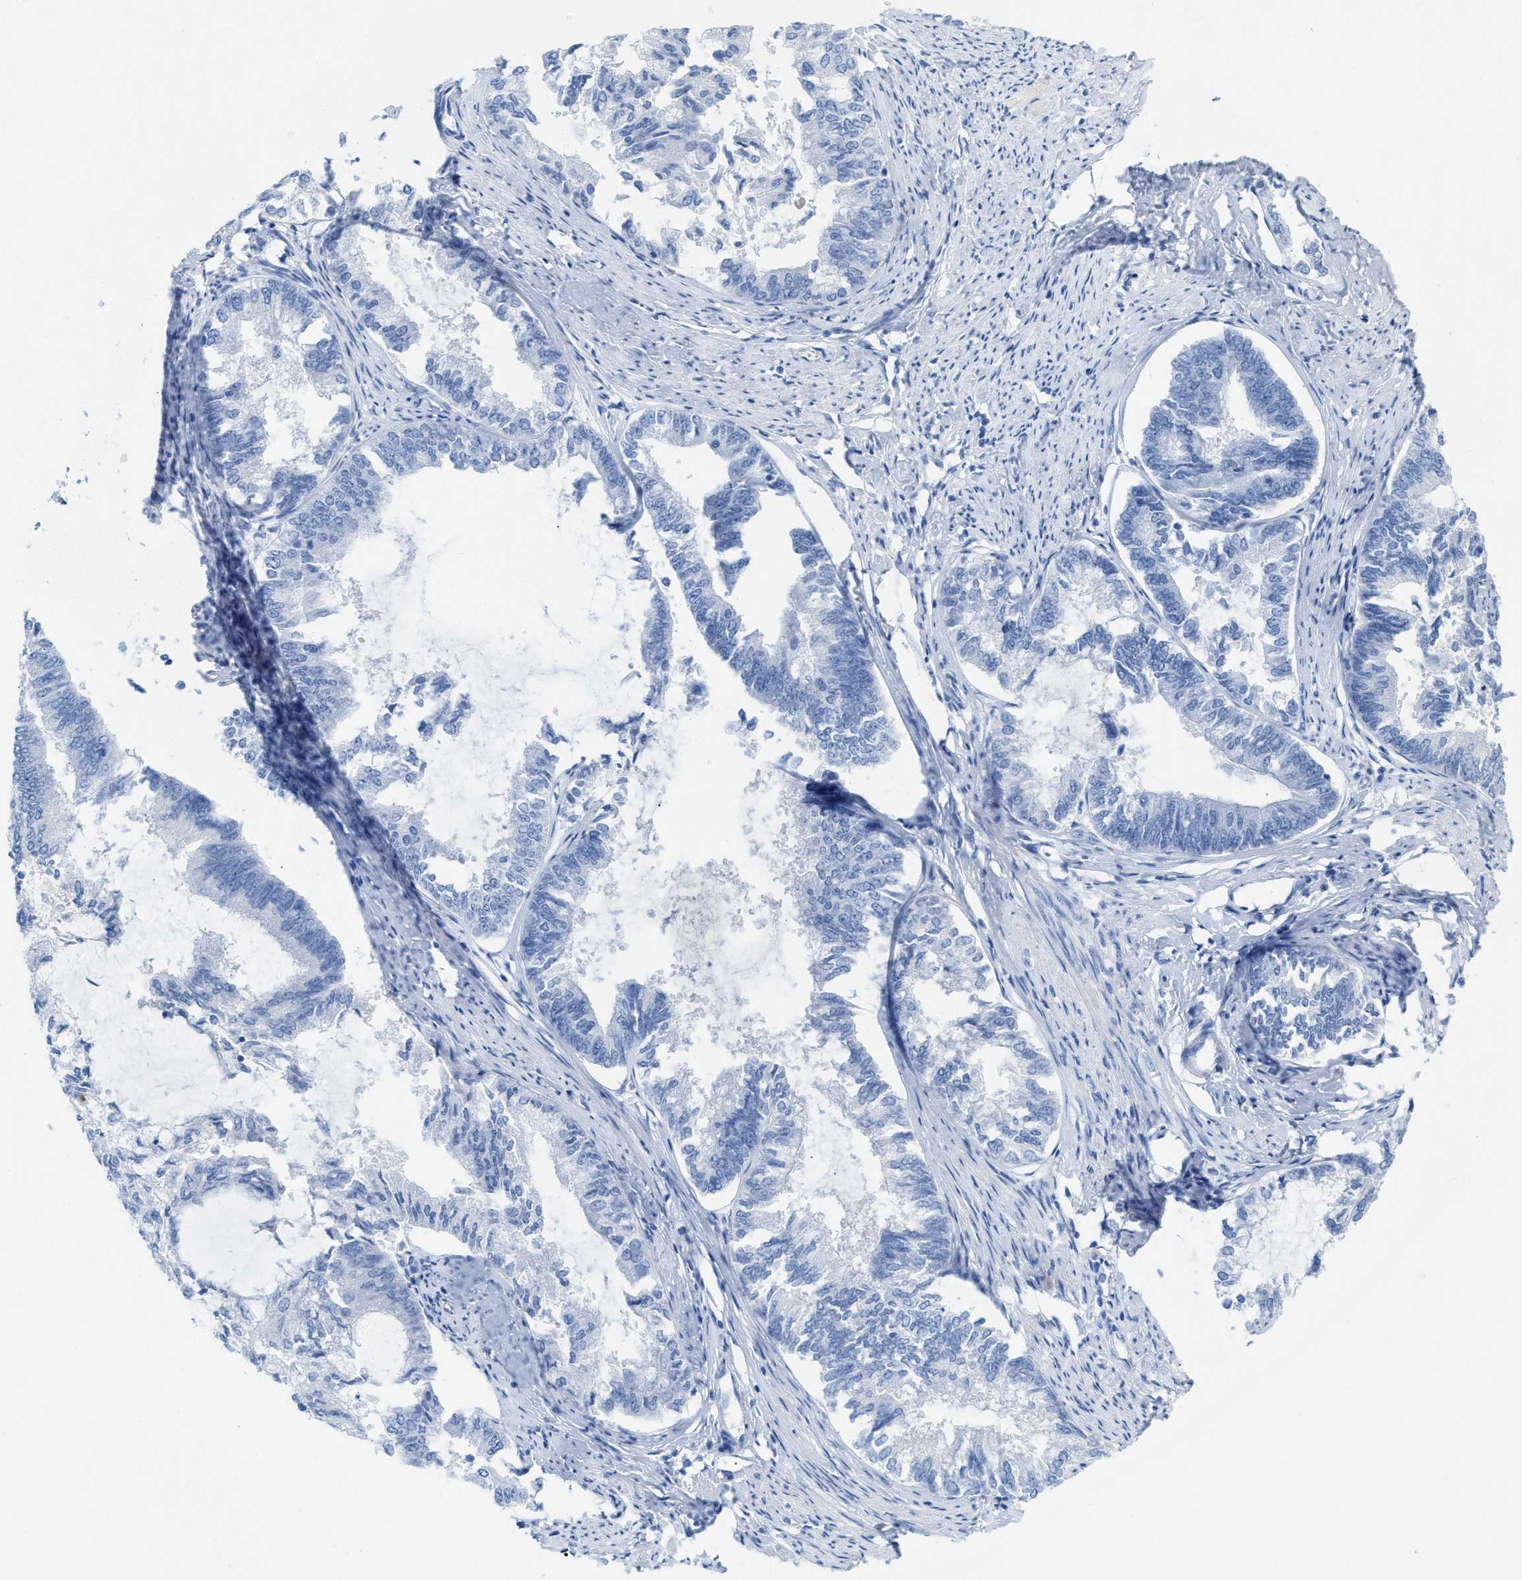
{"staining": {"intensity": "negative", "quantity": "none", "location": "none"}, "tissue": "endometrial cancer", "cell_type": "Tumor cells", "image_type": "cancer", "snomed": [{"axis": "morphology", "description": "Adenocarcinoma, NOS"}, {"axis": "topography", "description": "Endometrium"}], "caption": "Histopathology image shows no significant protein expression in tumor cells of adenocarcinoma (endometrial). The staining is performed using DAB (3,3'-diaminobenzidine) brown chromogen with nuclei counter-stained in using hematoxylin.", "gene": "ANKFN1", "patient": {"sex": "female", "age": 86}}